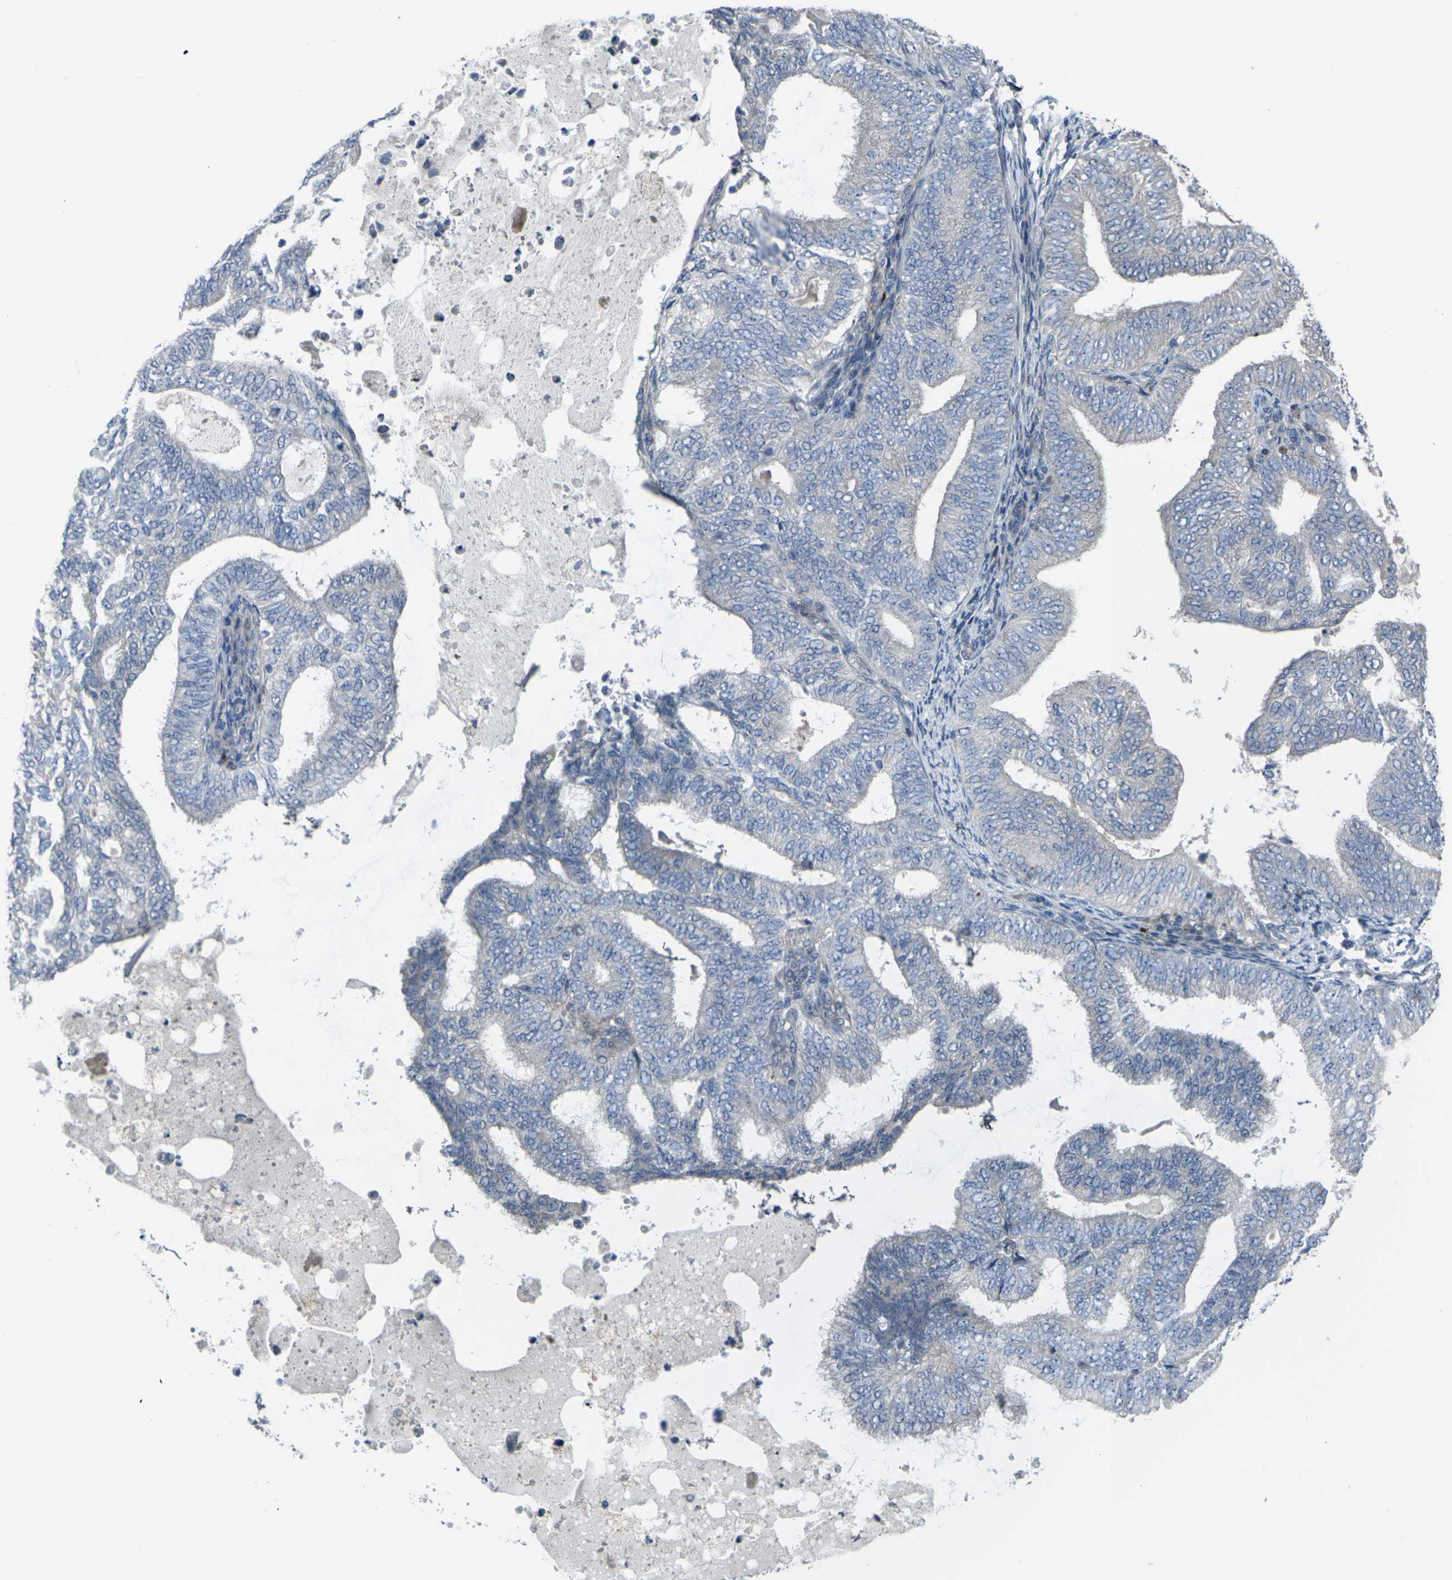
{"staining": {"intensity": "negative", "quantity": "none", "location": "none"}, "tissue": "endometrial cancer", "cell_type": "Tumor cells", "image_type": "cancer", "snomed": [{"axis": "morphology", "description": "Adenocarcinoma, NOS"}, {"axis": "topography", "description": "Endometrium"}], "caption": "This is an immunohistochemistry (IHC) micrograph of endometrial cancer (adenocarcinoma). There is no positivity in tumor cells.", "gene": "CCR10", "patient": {"sex": "female", "age": 58}}